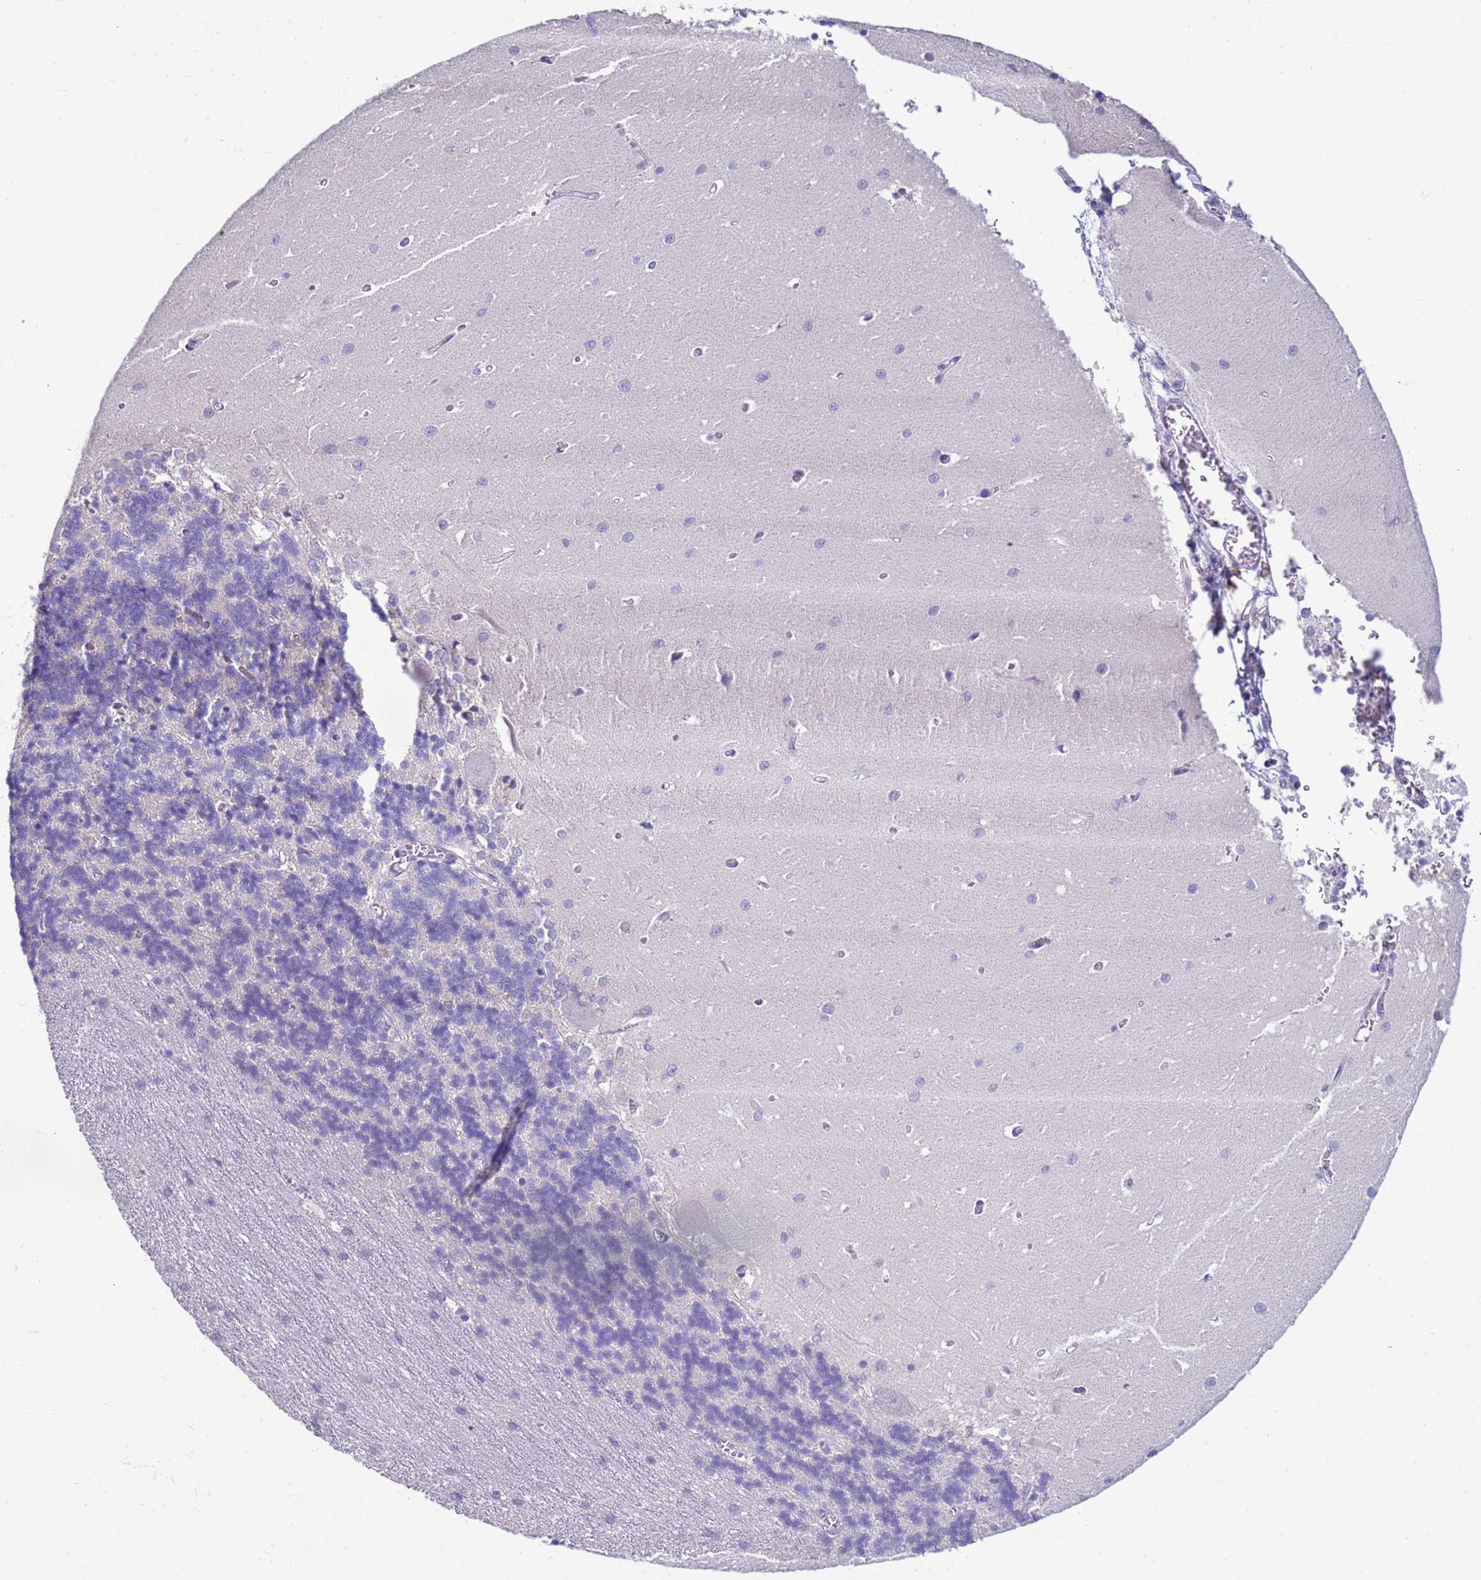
{"staining": {"intensity": "negative", "quantity": "none", "location": "none"}, "tissue": "cerebellum", "cell_type": "Cells in granular layer", "image_type": "normal", "snomed": [{"axis": "morphology", "description": "Normal tissue, NOS"}, {"axis": "topography", "description": "Cerebellum"}], "caption": "High magnification brightfield microscopy of benign cerebellum stained with DAB (brown) and counterstained with hematoxylin (blue): cells in granular layer show no significant staining.", "gene": "TRIM51G", "patient": {"sex": "male", "age": 37}}